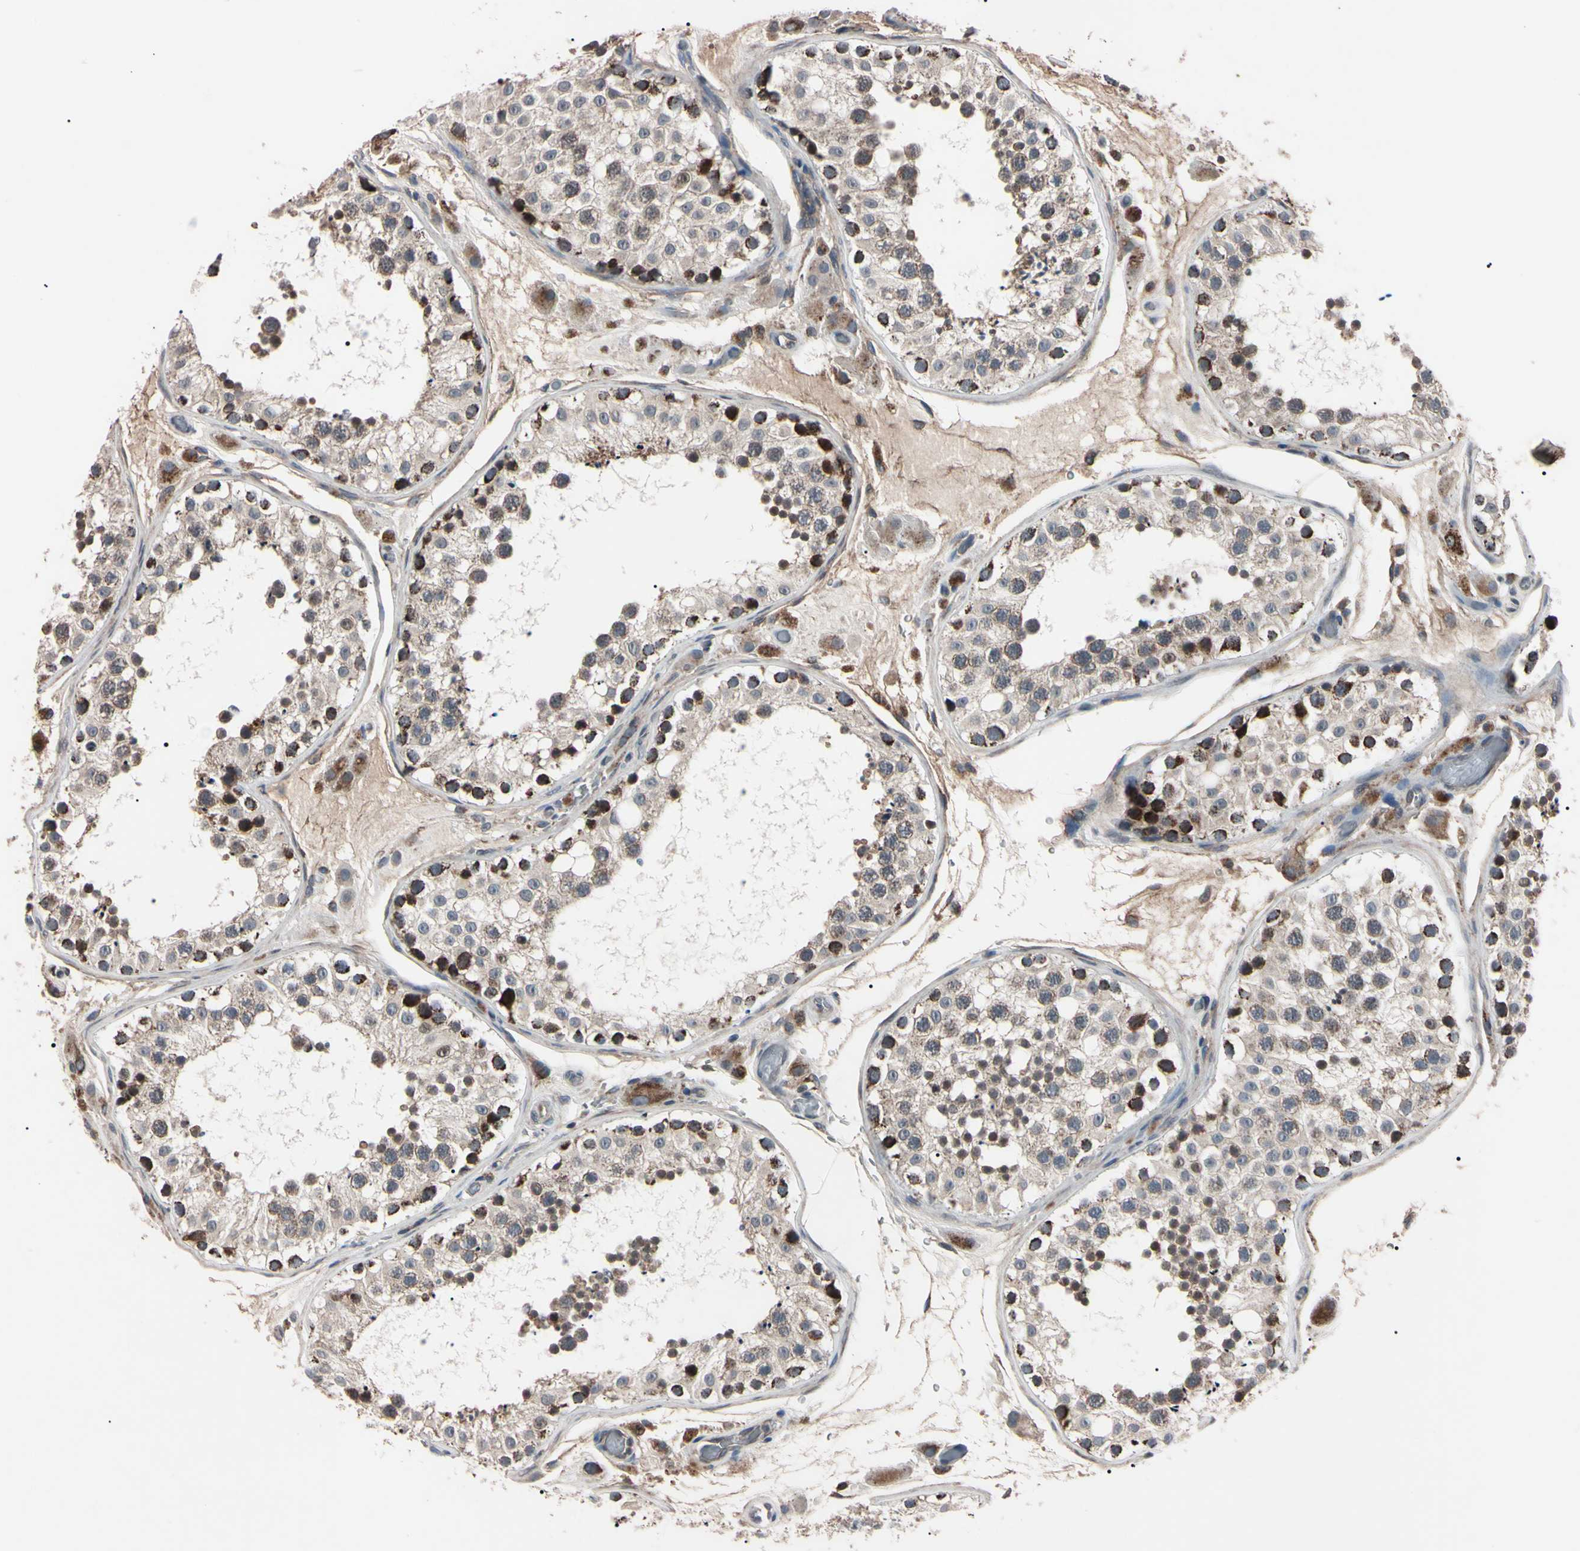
{"staining": {"intensity": "moderate", "quantity": ">75%", "location": "cytoplasmic/membranous"}, "tissue": "testis", "cell_type": "Cells in seminiferous ducts", "image_type": "normal", "snomed": [{"axis": "morphology", "description": "Normal tissue, NOS"}, {"axis": "topography", "description": "Testis"}, {"axis": "topography", "description": "Epididymis"}], "caption": "This is an image of immunohistochemistry (IHC) staining of normal testis, which shows moderate staining in the cytoplasmic/membranous of cells in seminiferous ducts.", "gene": "TNFRSF1A", "patient": {"sex": "male", "age": 26}}